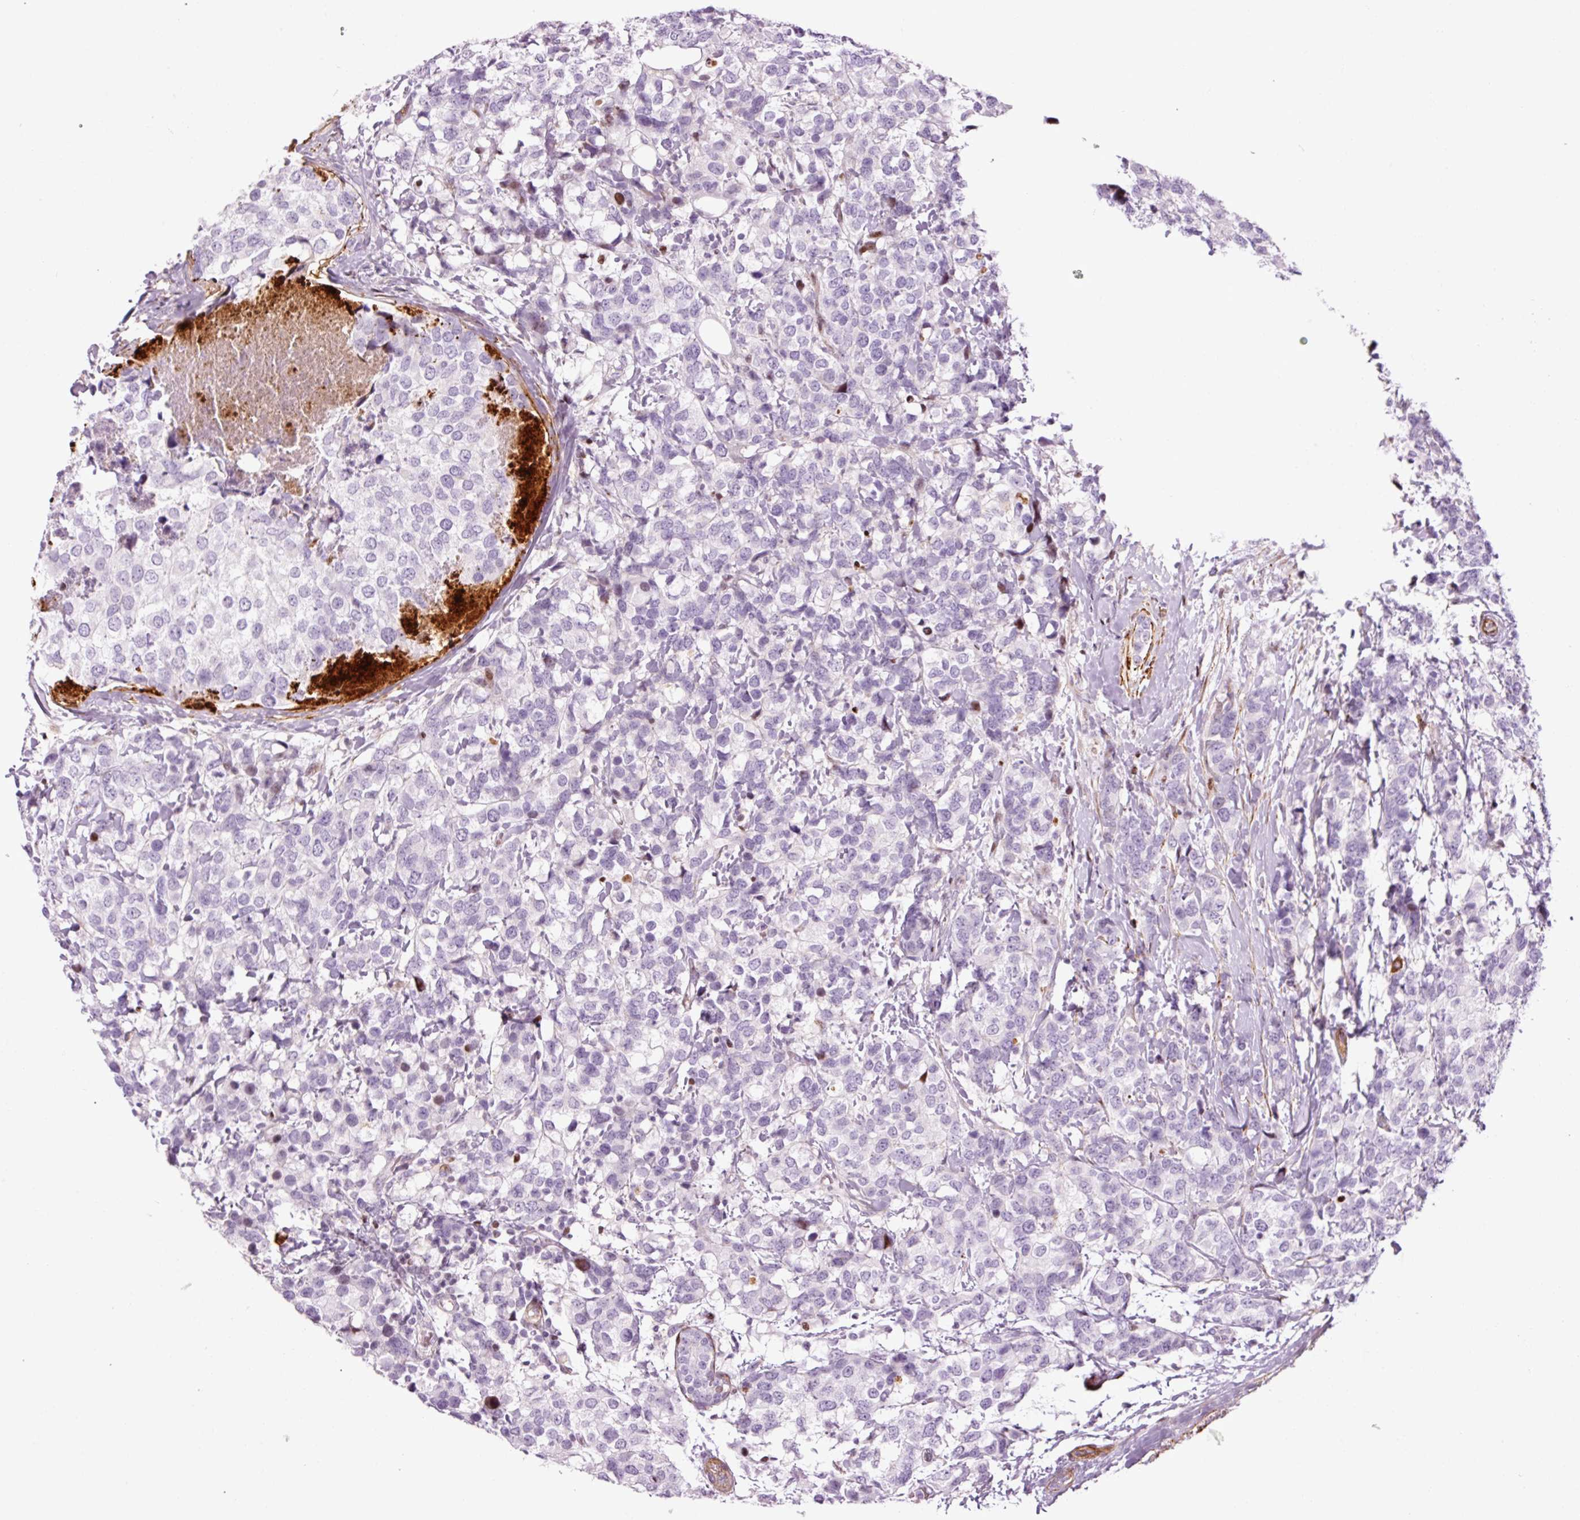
{"staining": {"intensity": "negative", "quantity": "none", "location": "none"}, "tissue": "breast cancer", "cell_type": "Tumor cells", "image_type": "cancer", "snomed": [{"axis": "morphology", "description": "Lobular carcinoma"}, {"axis": "topography", "description": "Breast"}], "caption": "There is no significant expression in tumor cells of breast cancer. (DAB (3,3'-diaminobenzidine) immunohistochemistry (IHC), high magnification).", "gene": "ANKRD20A1", "patient": {"sex": "female", "age": 59}}